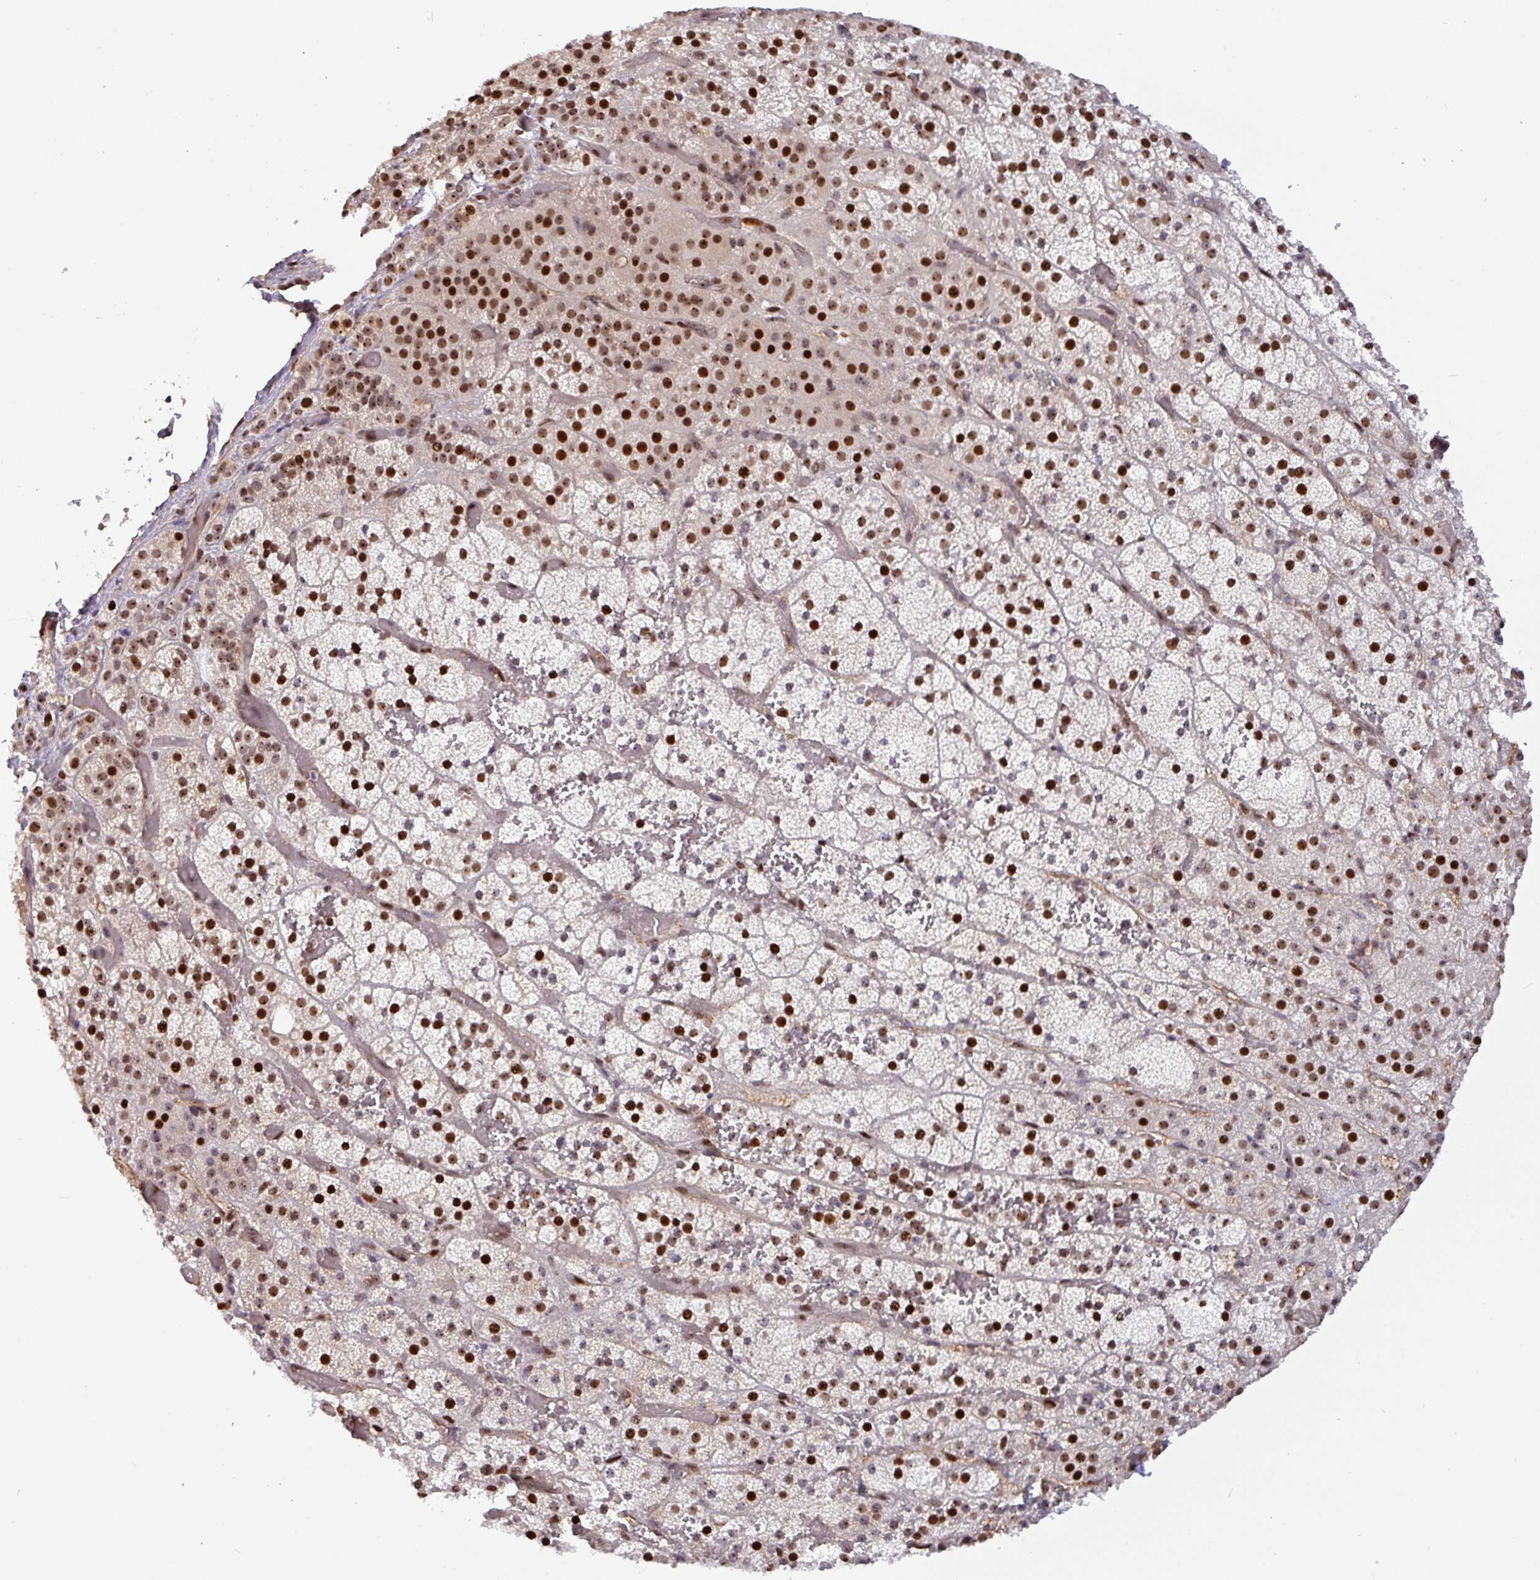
{"staining": {"intensity": "strong", "quantity": ">75%", "location": "nuclear"}, "tissue": "adrenal gland", "cell_type": "Glandular cells", "image_type": "normal", "snomed": [{"axis": "morphology", "description": "Normal tissue, NOS"}, {"axis": "topography", "description": "Adrenal gland"}], "caption": "High-magnification brightfield microscopy of normal adrenal gland stained with DAB (3,3'-diaminobenzidine) (brown) and counterstained with hematoxylin (blue). glandular cells exhibit strong nuclear staining is appreciated in approximately>75% of cells.", "gene": "RRN3", "patient": {"sex": "male", "age": 57}}